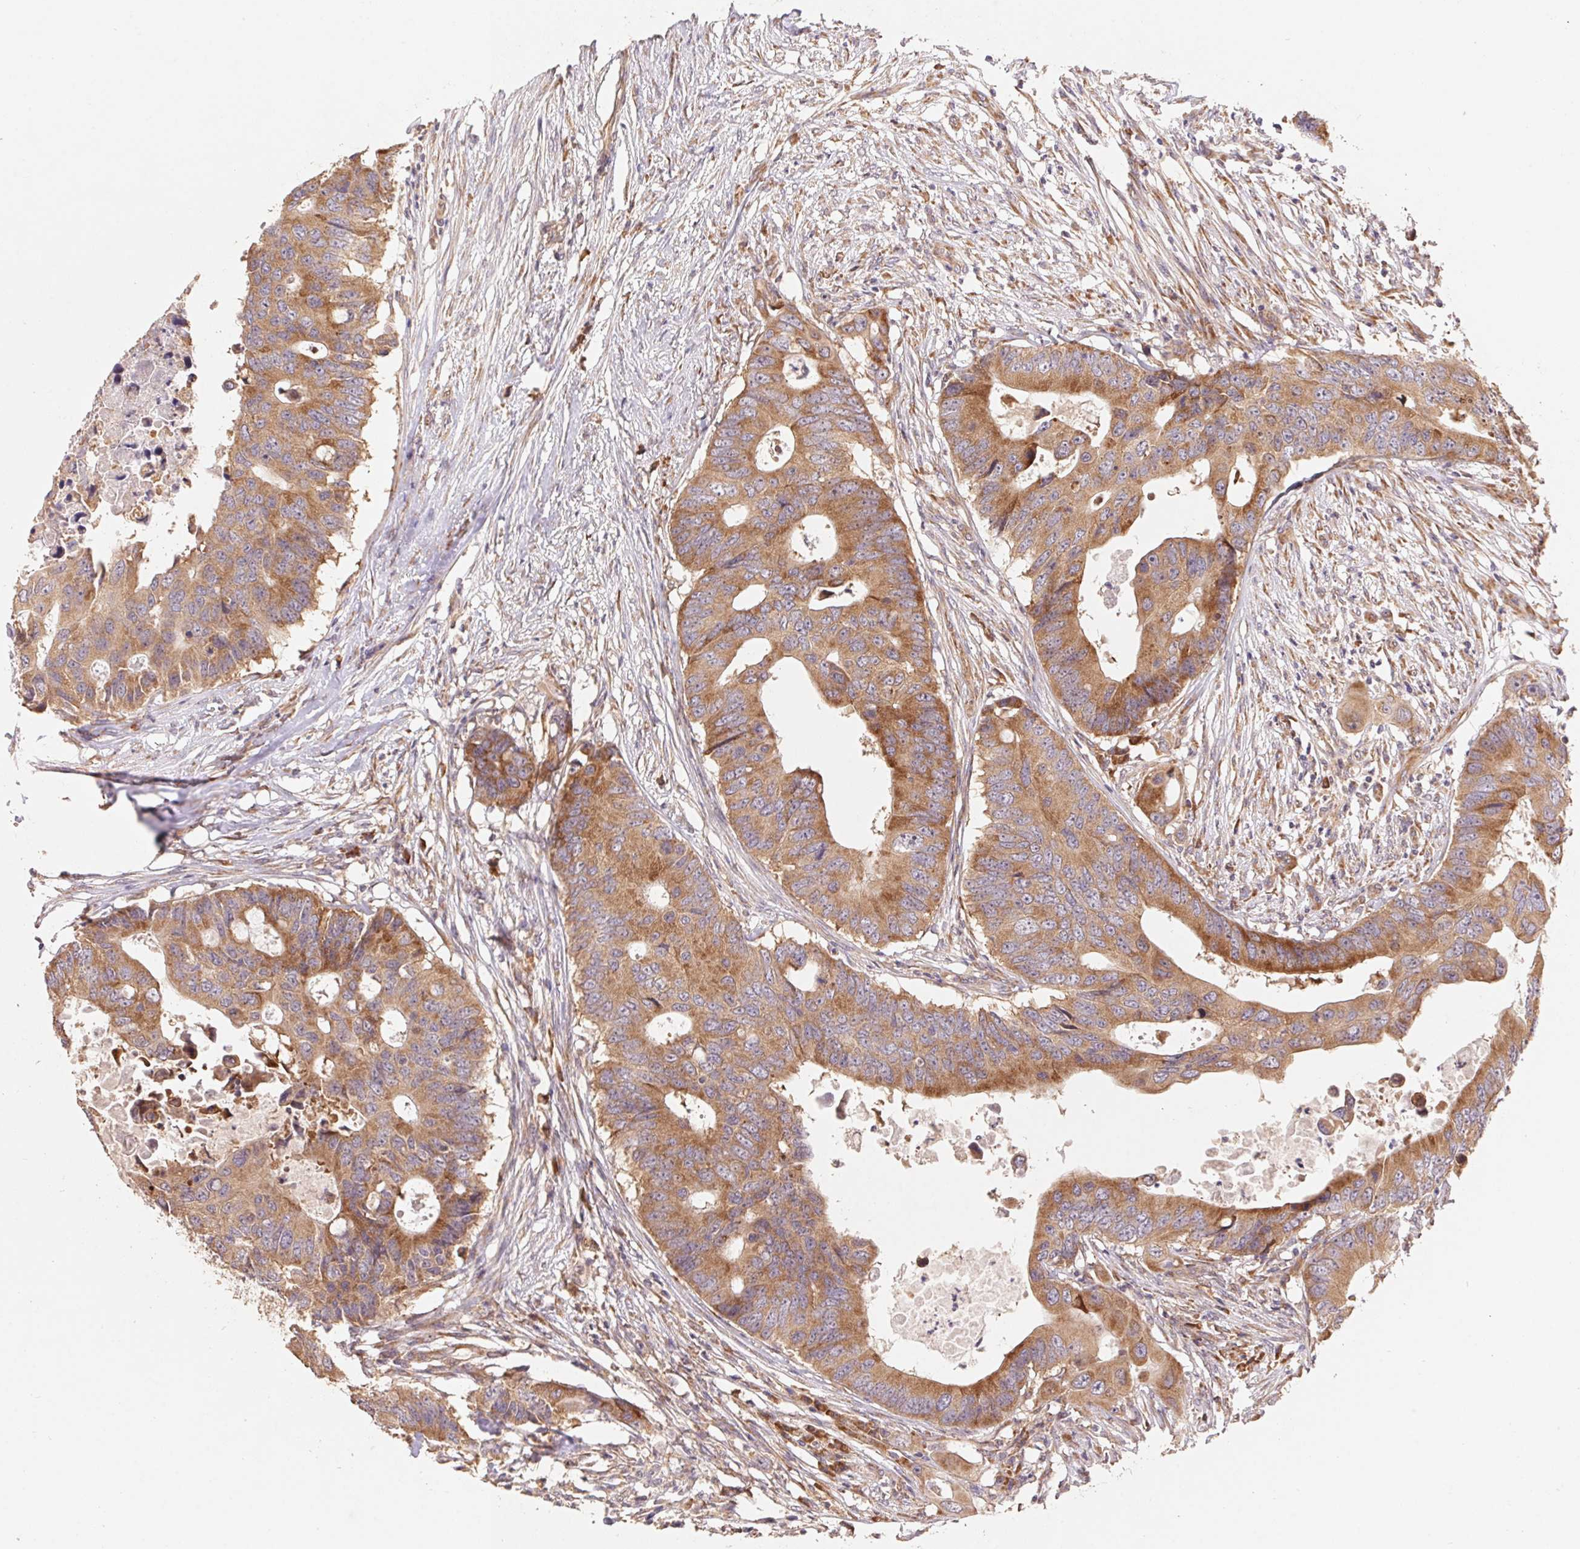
{"staining": {"intensity": "moderate", "quantity": ">75%", "location": "cytoplasmic/membranous"}, "tissue": "colorectal cancer", "cell_type": "Tumor cells", "image_type": "cancer", "snomed": [{"axis": "morphology", "description": "Adenocarcinoma, NOS"}, {"axis": "topography", "description": "Colon"}], "caption": "Immunohistochemical staining of human colorectal cancer exhibits medium levels of moderate cytoplasmic/membranous protein expression in approximately >75% of tumor cells. (brown staining indicates protein expression, while blue staining denotes nuclei).", "gene": "RPL27A", "patient": {"sex": "male", "age": 71}}